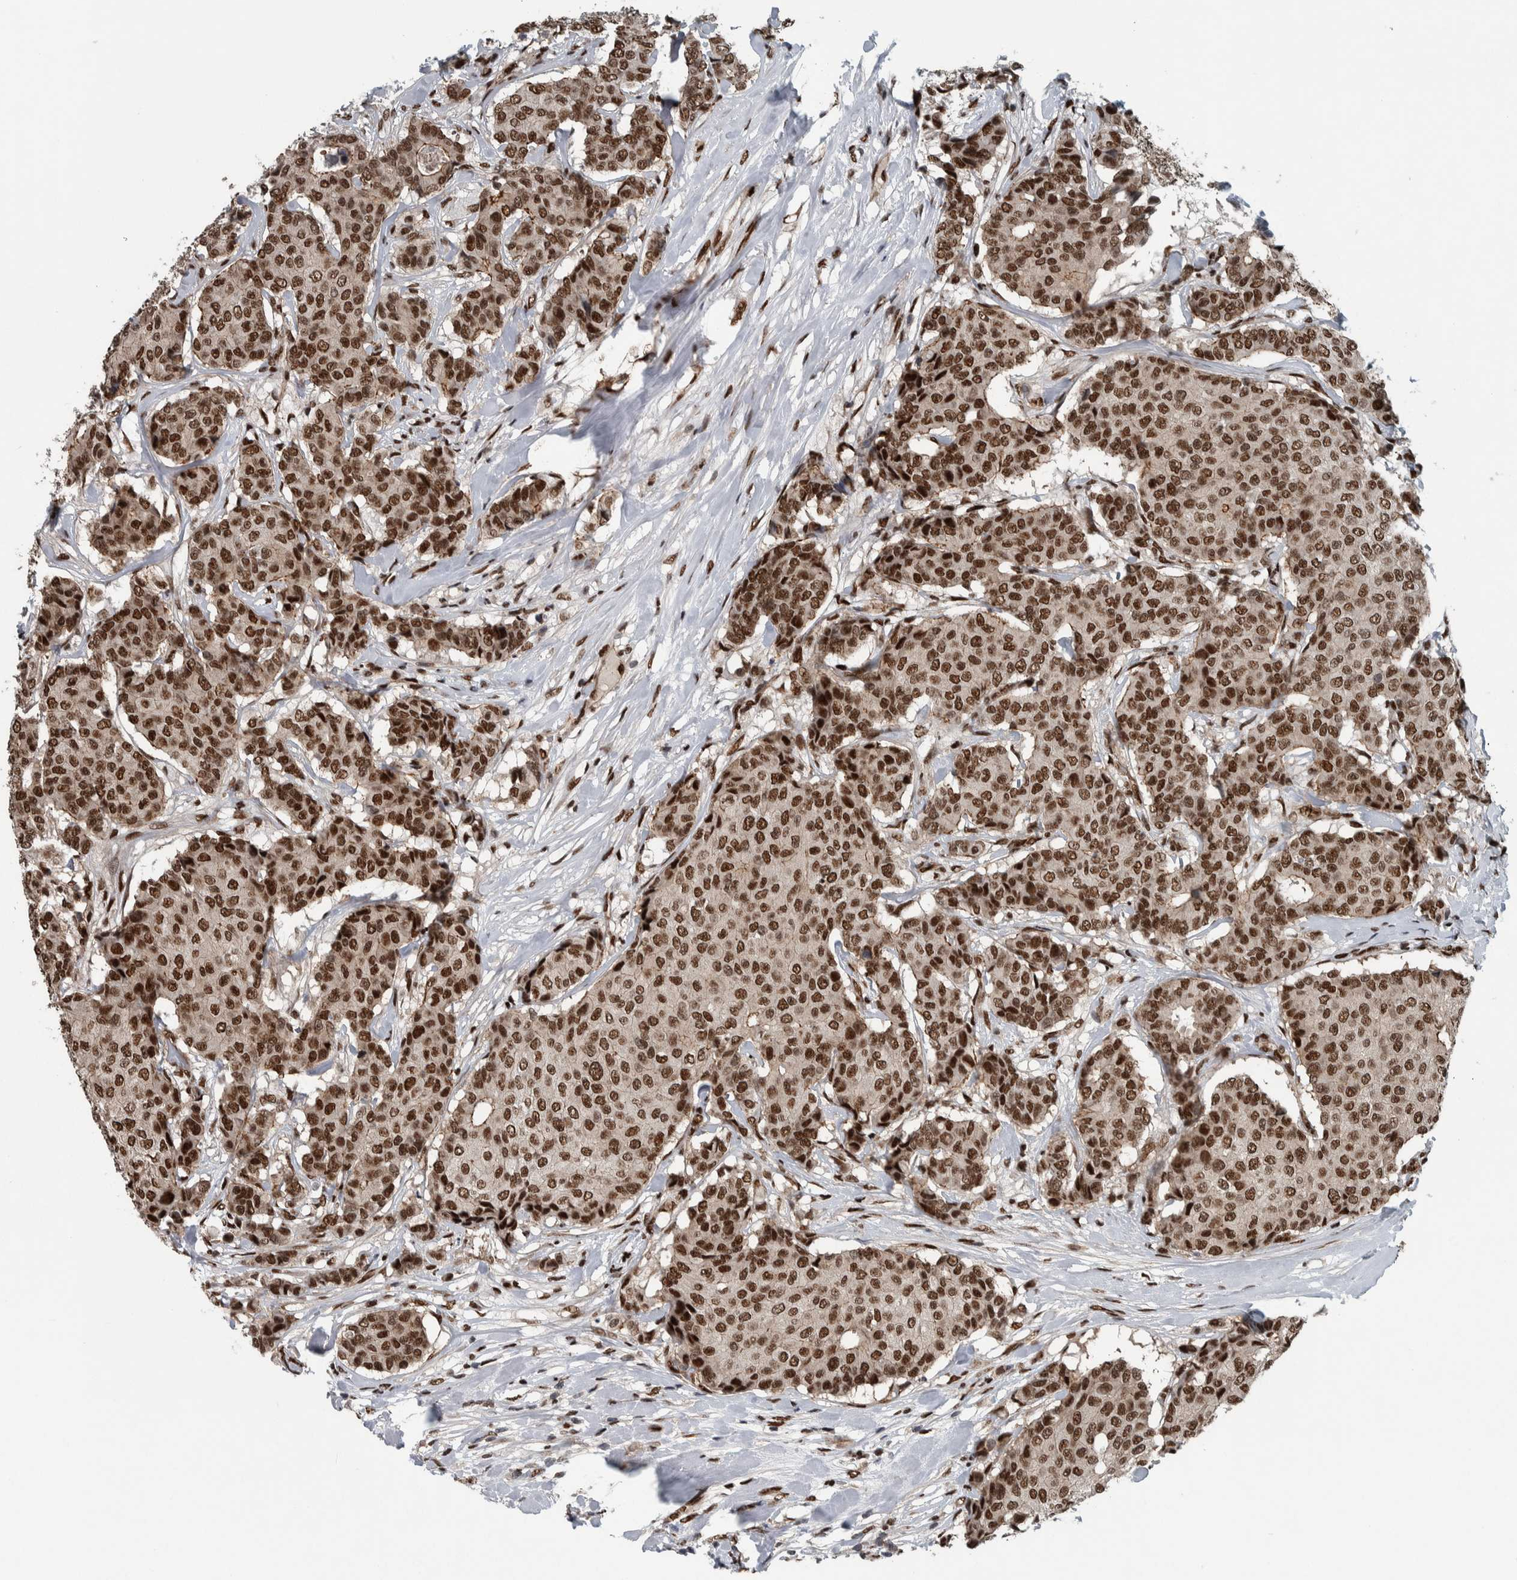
{"staining": {"intensity": "strong", "quantity": ">75%", "location": "nuclear"}, "tissue": "breast cancer", "cell_type": "Tumor cells", "image_type": "cancer", "snomed": [{"axis": "morphology", "description": "Duct carcinoma"}, {"axis": "topography", "description": "Breast"}], "caption": "Tumor cells display high levels of strong nuclear staining in approximately >75% of cells in human infiltrating ductal carcinoma (breast). (Stains: DAB (3,3'-diaminobenzidine) in brown, nuclei in blue, Microscopy: brightfield microscopy at high magnification).", "gene": "FAM135B", "patient": {"sex": "female", "age": 75}}